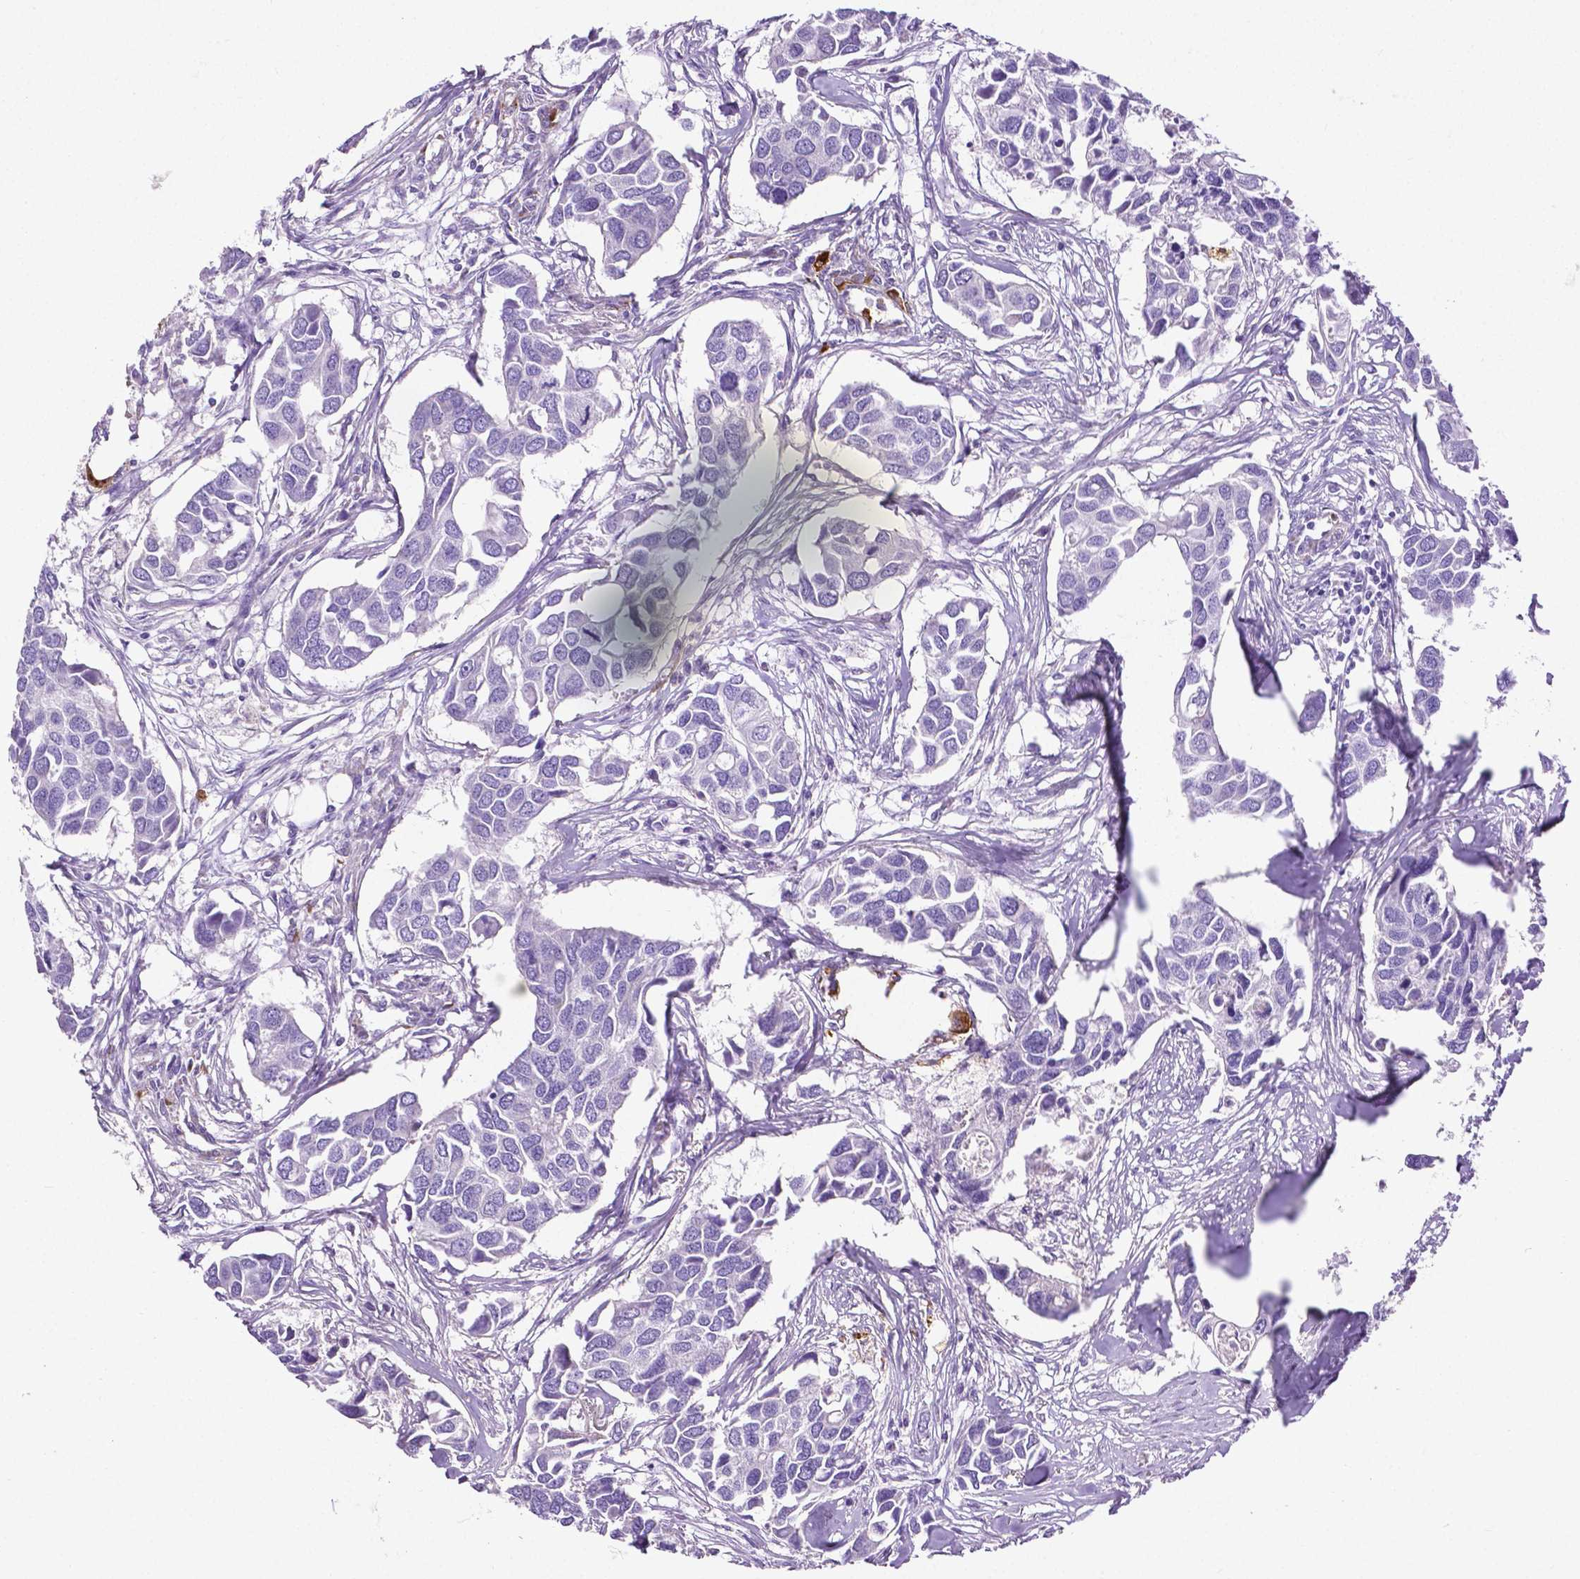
{"staining": {"intensity": "negative", "quantity": "none", "location": "none"}, "tissue": "breast cancer", "cell_type": "Tumor cells", "image_type": "cancer", "snomed": [{"axis": "morphology", "description": "Duct carcinoma"}, {"axis": "topography", "description": "Breast"}], "caption": "IHC micrograph of human invasive ductal carcinoma (breast) stained for a protein (brown), which reveals no positivity in tumor cells.", "gene": "MMP9", "patient": {"sex": "female", "age": 83}}